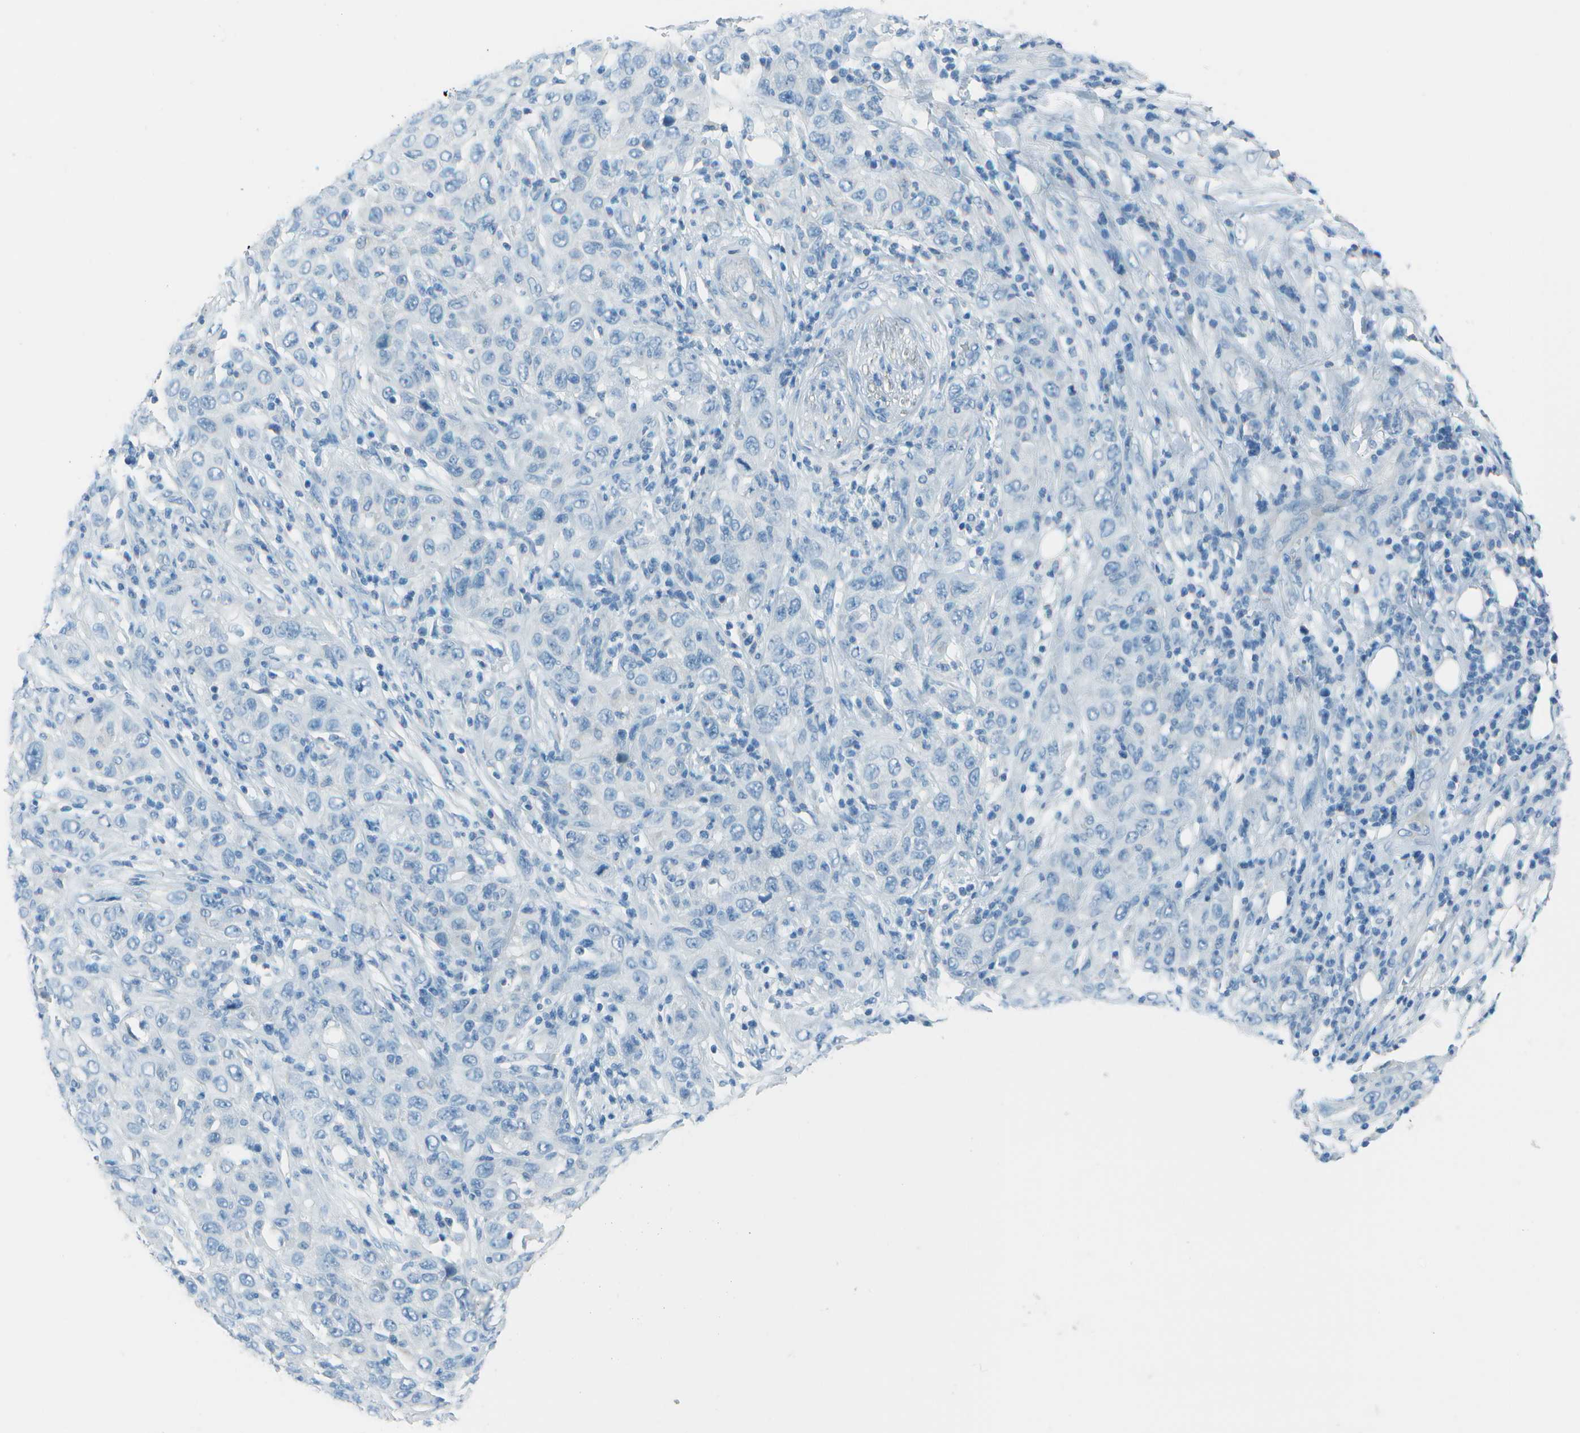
{"staining": {"intensity": "negative", "quantity": "none", "location": "none"}, "tissue": "skin cancer", "cell_type": "Tumor cells", "image_type": "cancer", "snomed": [{"axis": "morphology", "description": "Squamous cell carcinoma, NOS"}, {"axis": "topography", "description": "Skin"}], "caption": "Immunohistochemical staining of skin squamous cell carcinoma demonstrates no significant staining in tumor cells.", "gene": "FGF1", "patient": {"sex": "female", "age": 88}}